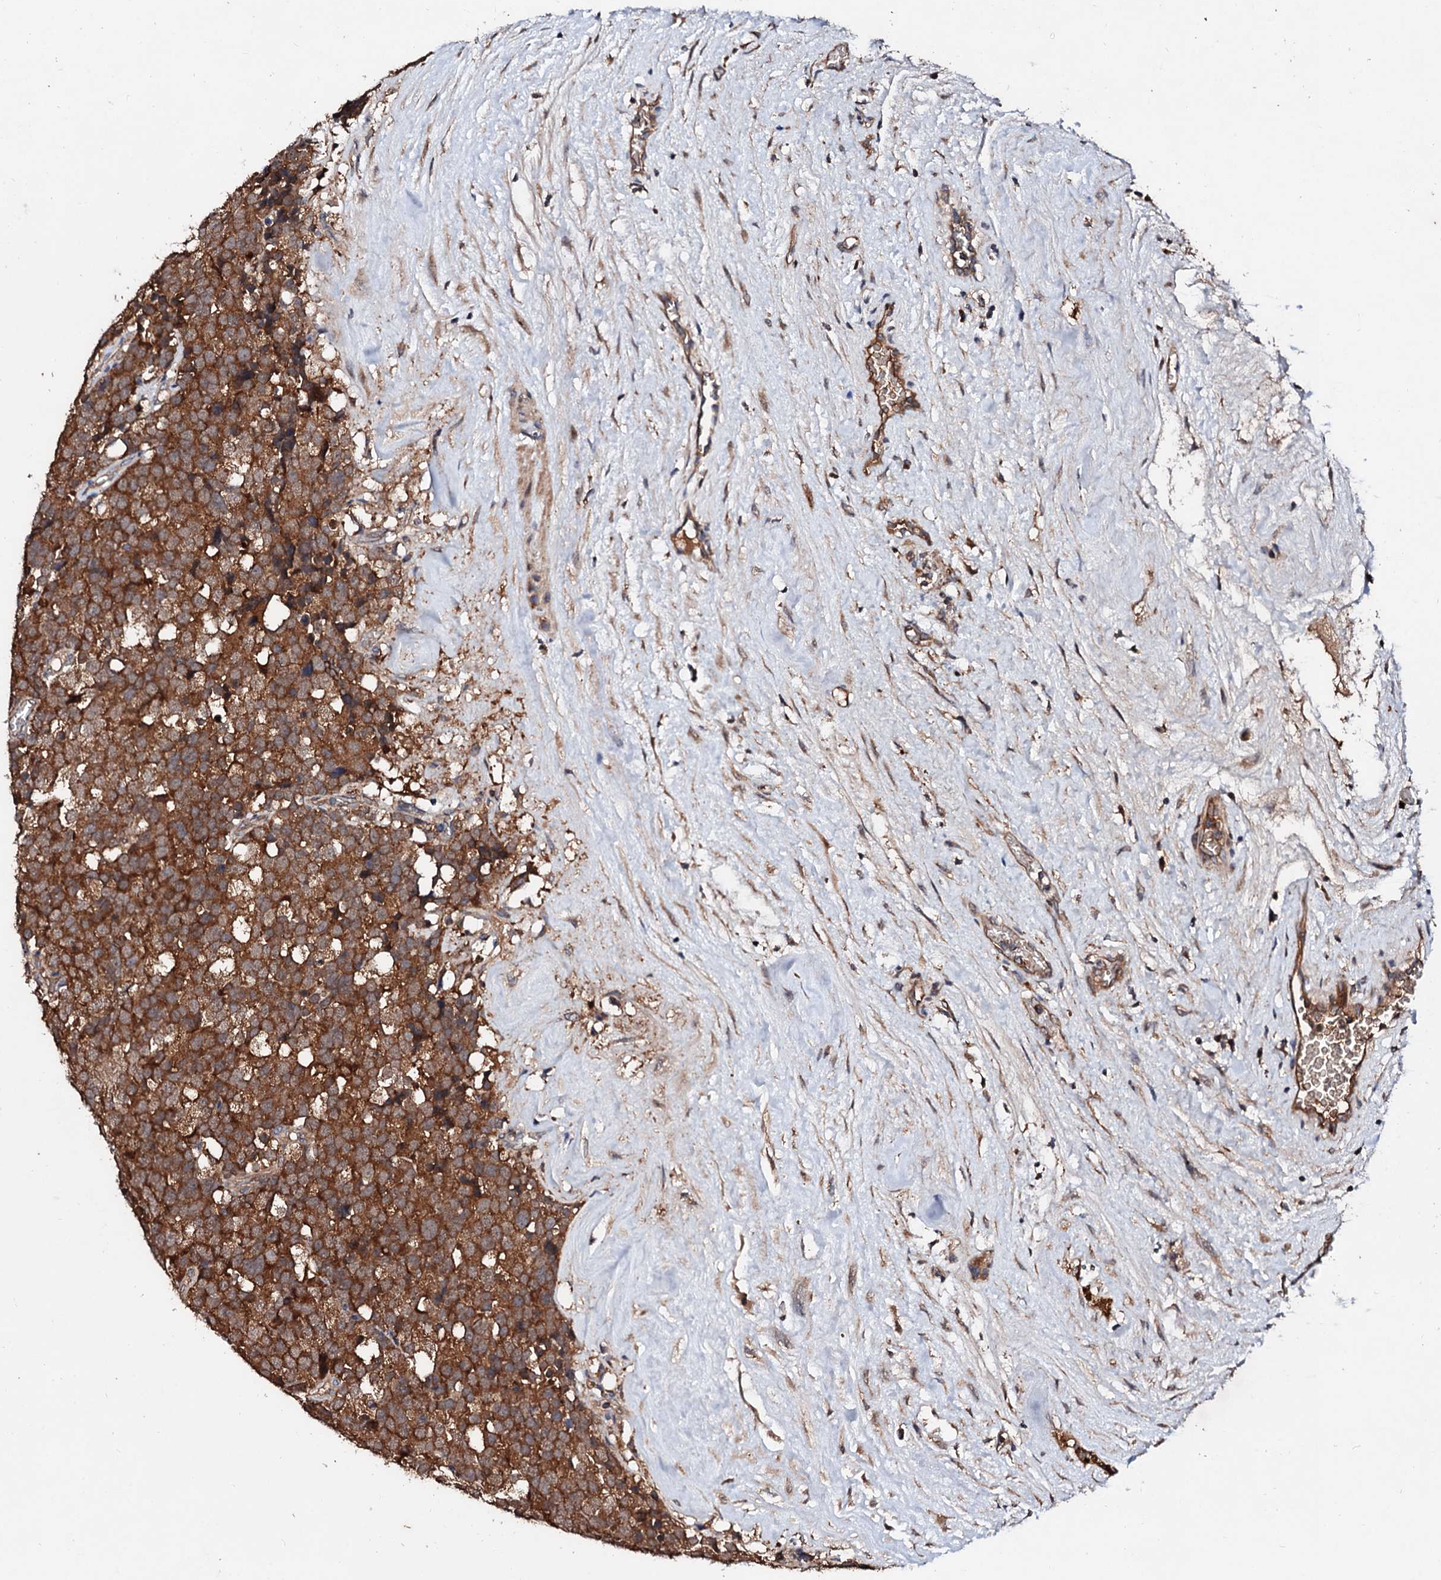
{"staining": {"intensity": "strong", "quantity": ">75%", "location": "cytoplasmic/membranous"}, "tissue": "testis cancer", "cell_type": "Tumor cells", "image_type": "cancer", "snomed": [{"axis": "morphology", "description": "Seminoma, NOS"}, {"axis": "topography", "description": "Testis"}], "caption": "Brown immunohistochemical staining in human testis cancer exhibits strong cytoplasmic/membranous expression in about >75% of tumor cells.", "gene": "EXTL1", "patient": {"sex": "male", "age": 71}}